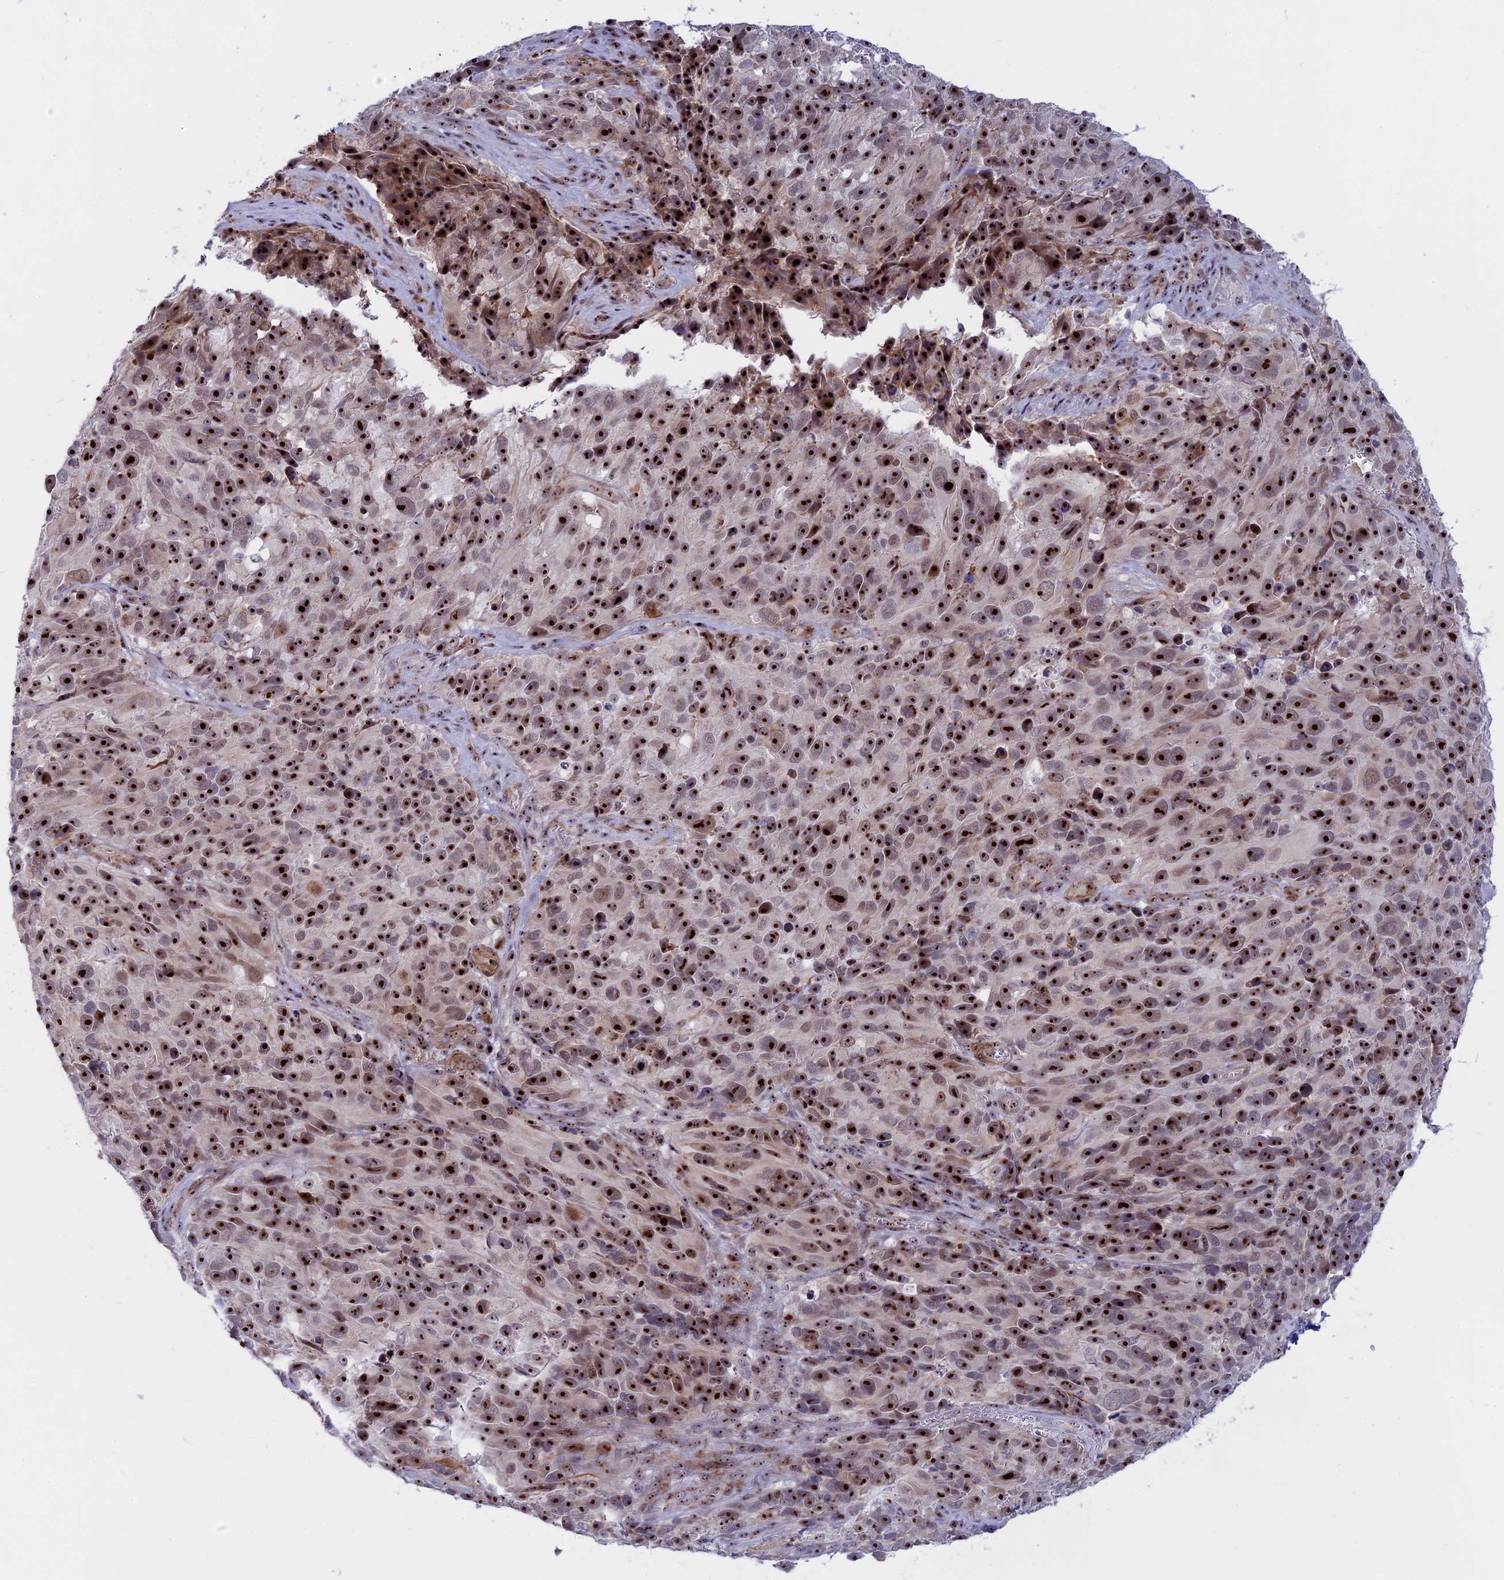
{"staining": {"intensity": "strong", "quantity": ">75%", "location": "nuclear"}, "tissue": "melanoma", "cell_type": "Tumor cells", "image_type": "cancer", "snomed": [{"axis": "morphology", "description": "Malignant melanoma, NOS"}, {"axis": "topography", "description": "Skin"}], "caption": "Strong nuclear expression for a protein is appreciated in approximately >75% of tumor cells of melanoma using IHC.", "gene": "DBNDD1", "patient": {"sex": "male", "age": 84}}